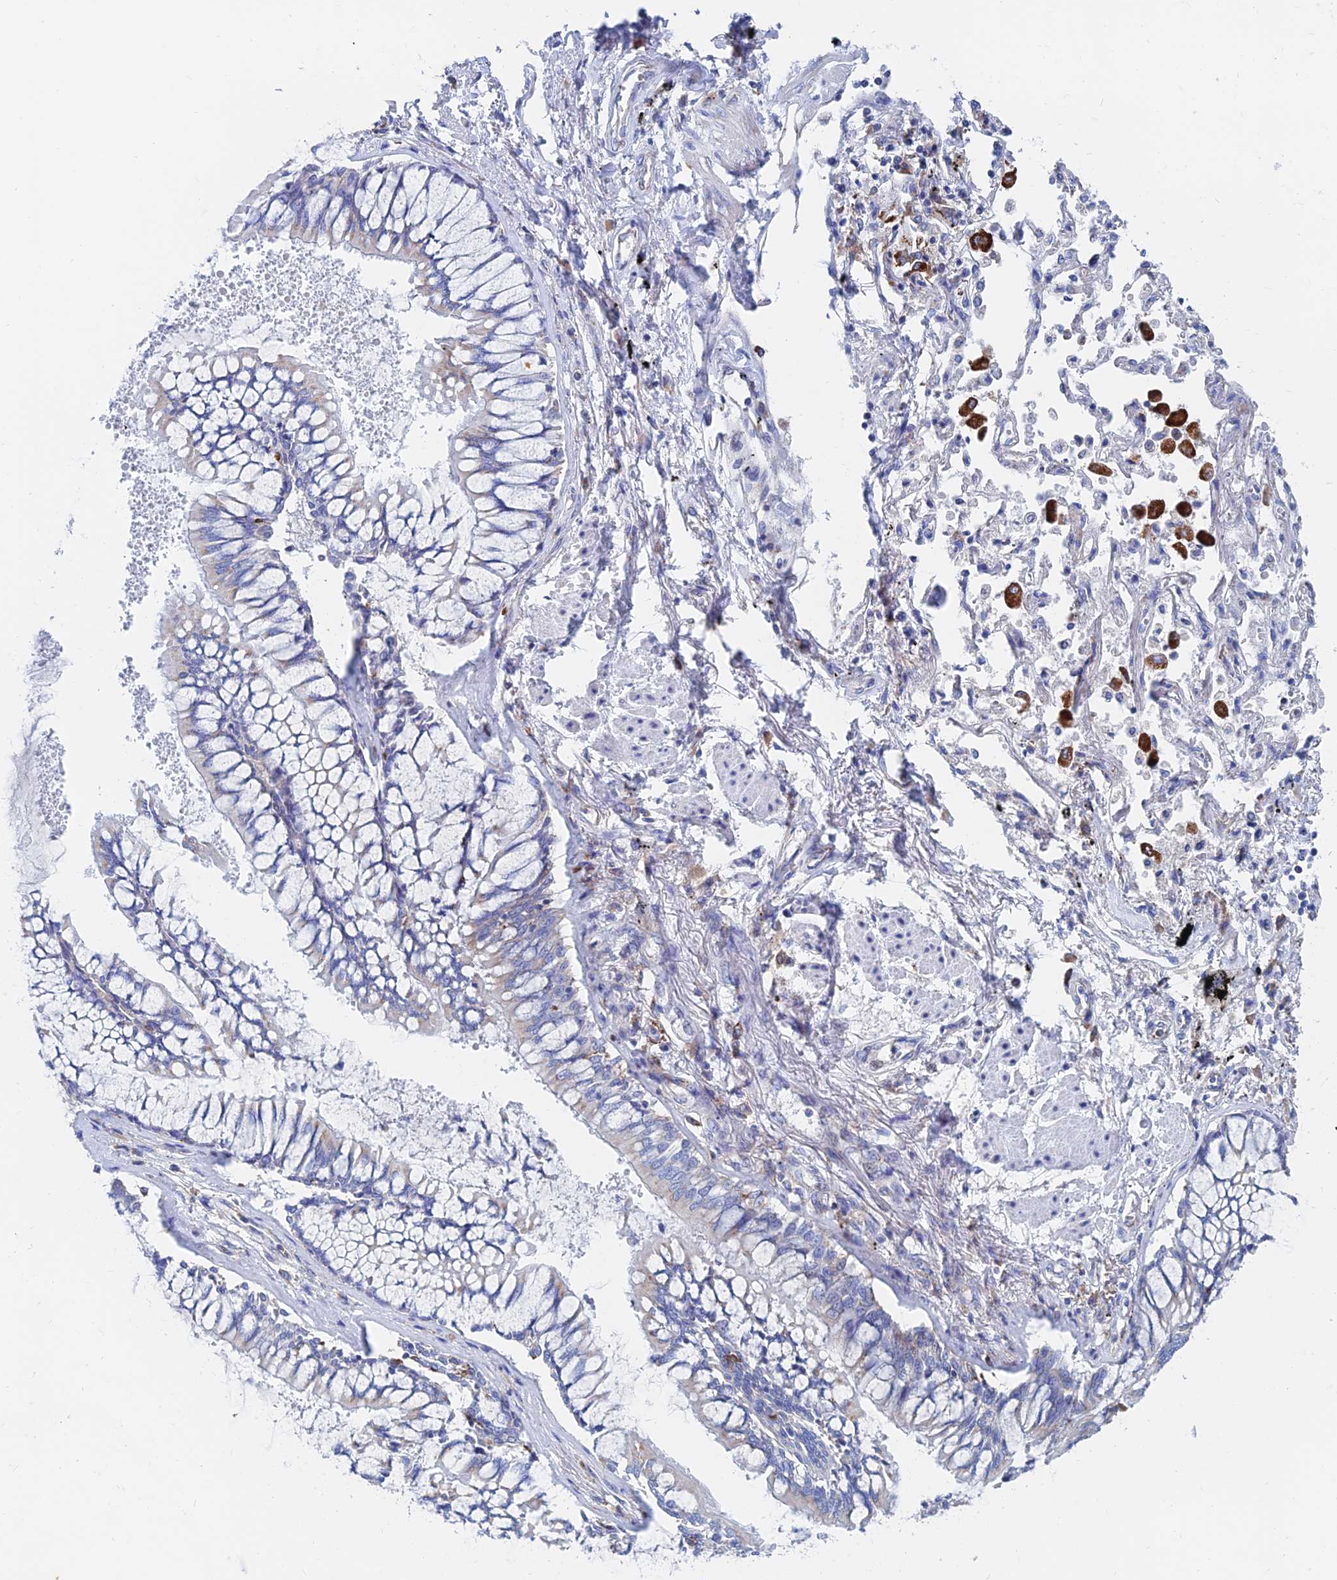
{"staining": {"intensity": "negative", "quantity": "none", "location": "none"}, "tissue": "lung cancer", "cell_type": "Tumor cells", "image_type": "cancer", "snomed": [{"axis": "morphology", "description": "Adenocarcinoma, NOS"}, {"axis": "topography", "description": "Lung"}], "caption": "A micrograph of adenocarcinoma (lung) stained for a protein shows no brown staining in tumor cells.", "gene": "SPNS1", "patient": {"sex": "male", "age": 67}}